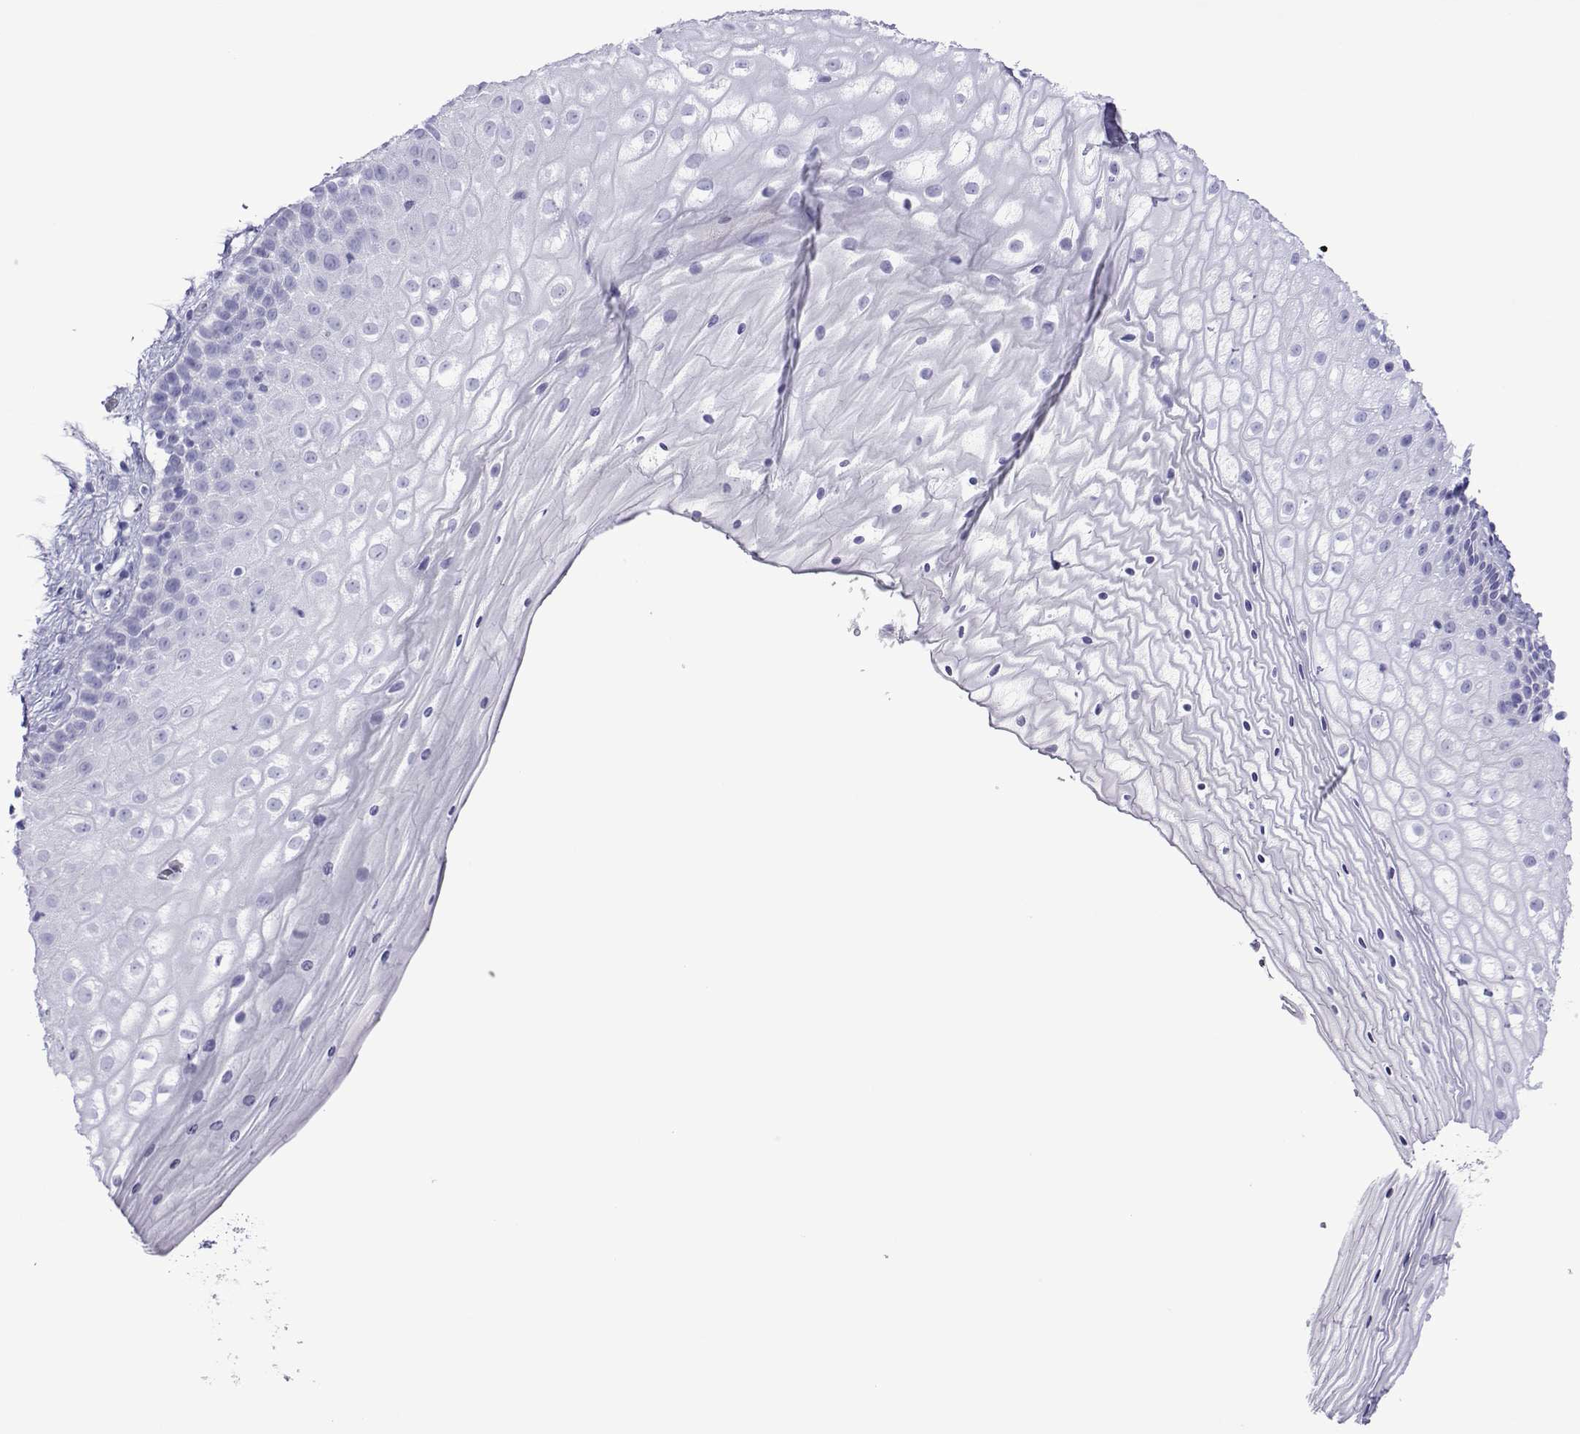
{"staining": {"intensity": "negative", "quantity": "none", "location": "none"}, "tissue": "vagina", "cell_type": "Squamous epithelial cells", "image_type": "normal", "snomed": [{"axis": "morphology", "description": "Normal tissue, NOS"}, {"axis": "topography", "description": "Vagina"}], "caption": "The image exhibits no significant expression in squamous epithelial cells of vagina.", "gene": "SPANXA1", "patient": {"sex": "female", "age": 47}}